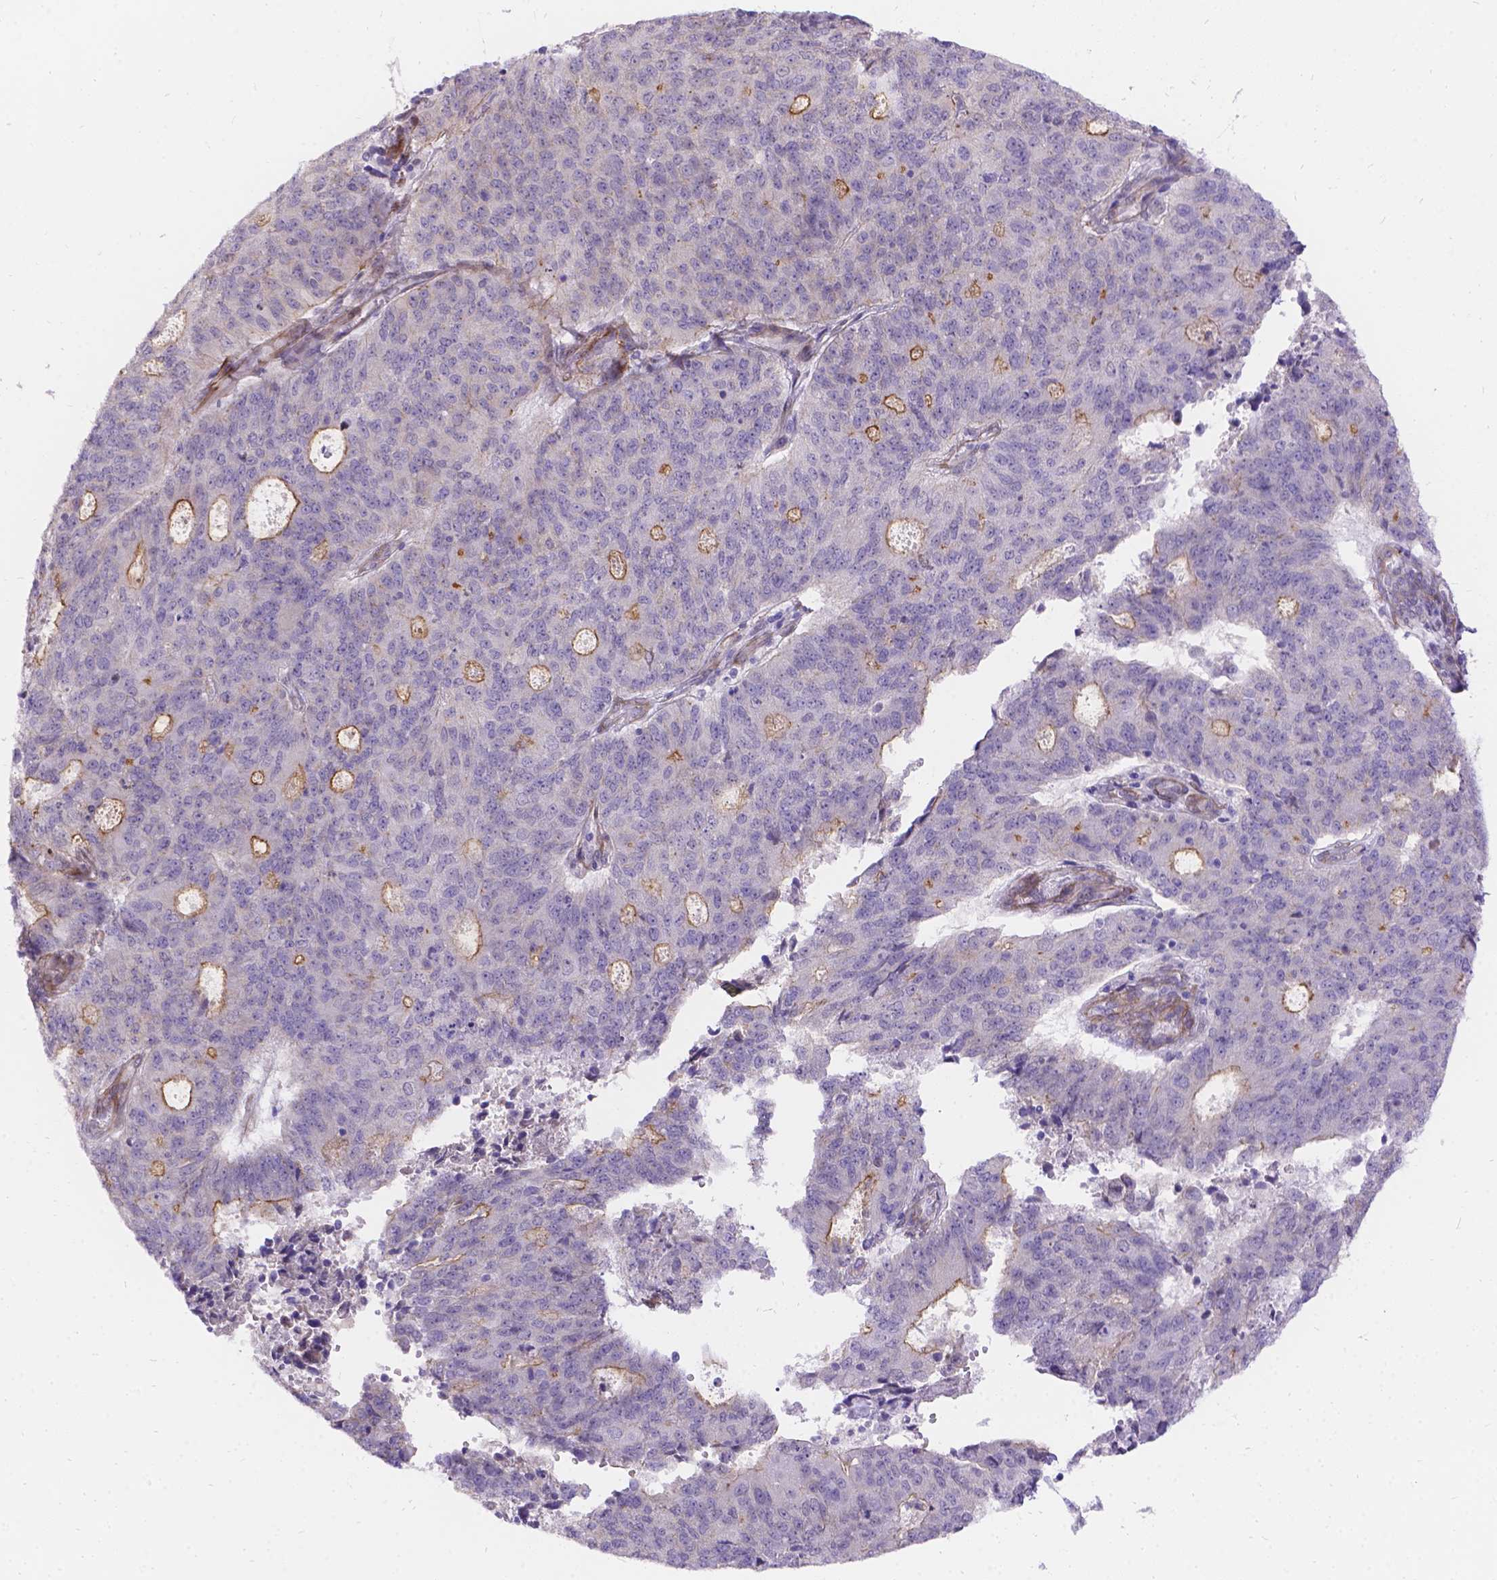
{"staining": {"intensity": "weak", "quantity": "<25%", "location": "cytoplasmic/membranous"}, "tissue": "endometrial cancer", "cell_type": "Tumor cells", "image_type": "cancer", "snomed": [{"axis": "morphology", "description": "Adenocarcinoma, NOS"}, {"axis": "topography", "description": "Endometrium"}], "caption": "Human endometrial cancer stained for a protein using IHC displays no staining in tumor cells.", "gene": "PALS1", "patient": {"sex": "female", "age": 82}}